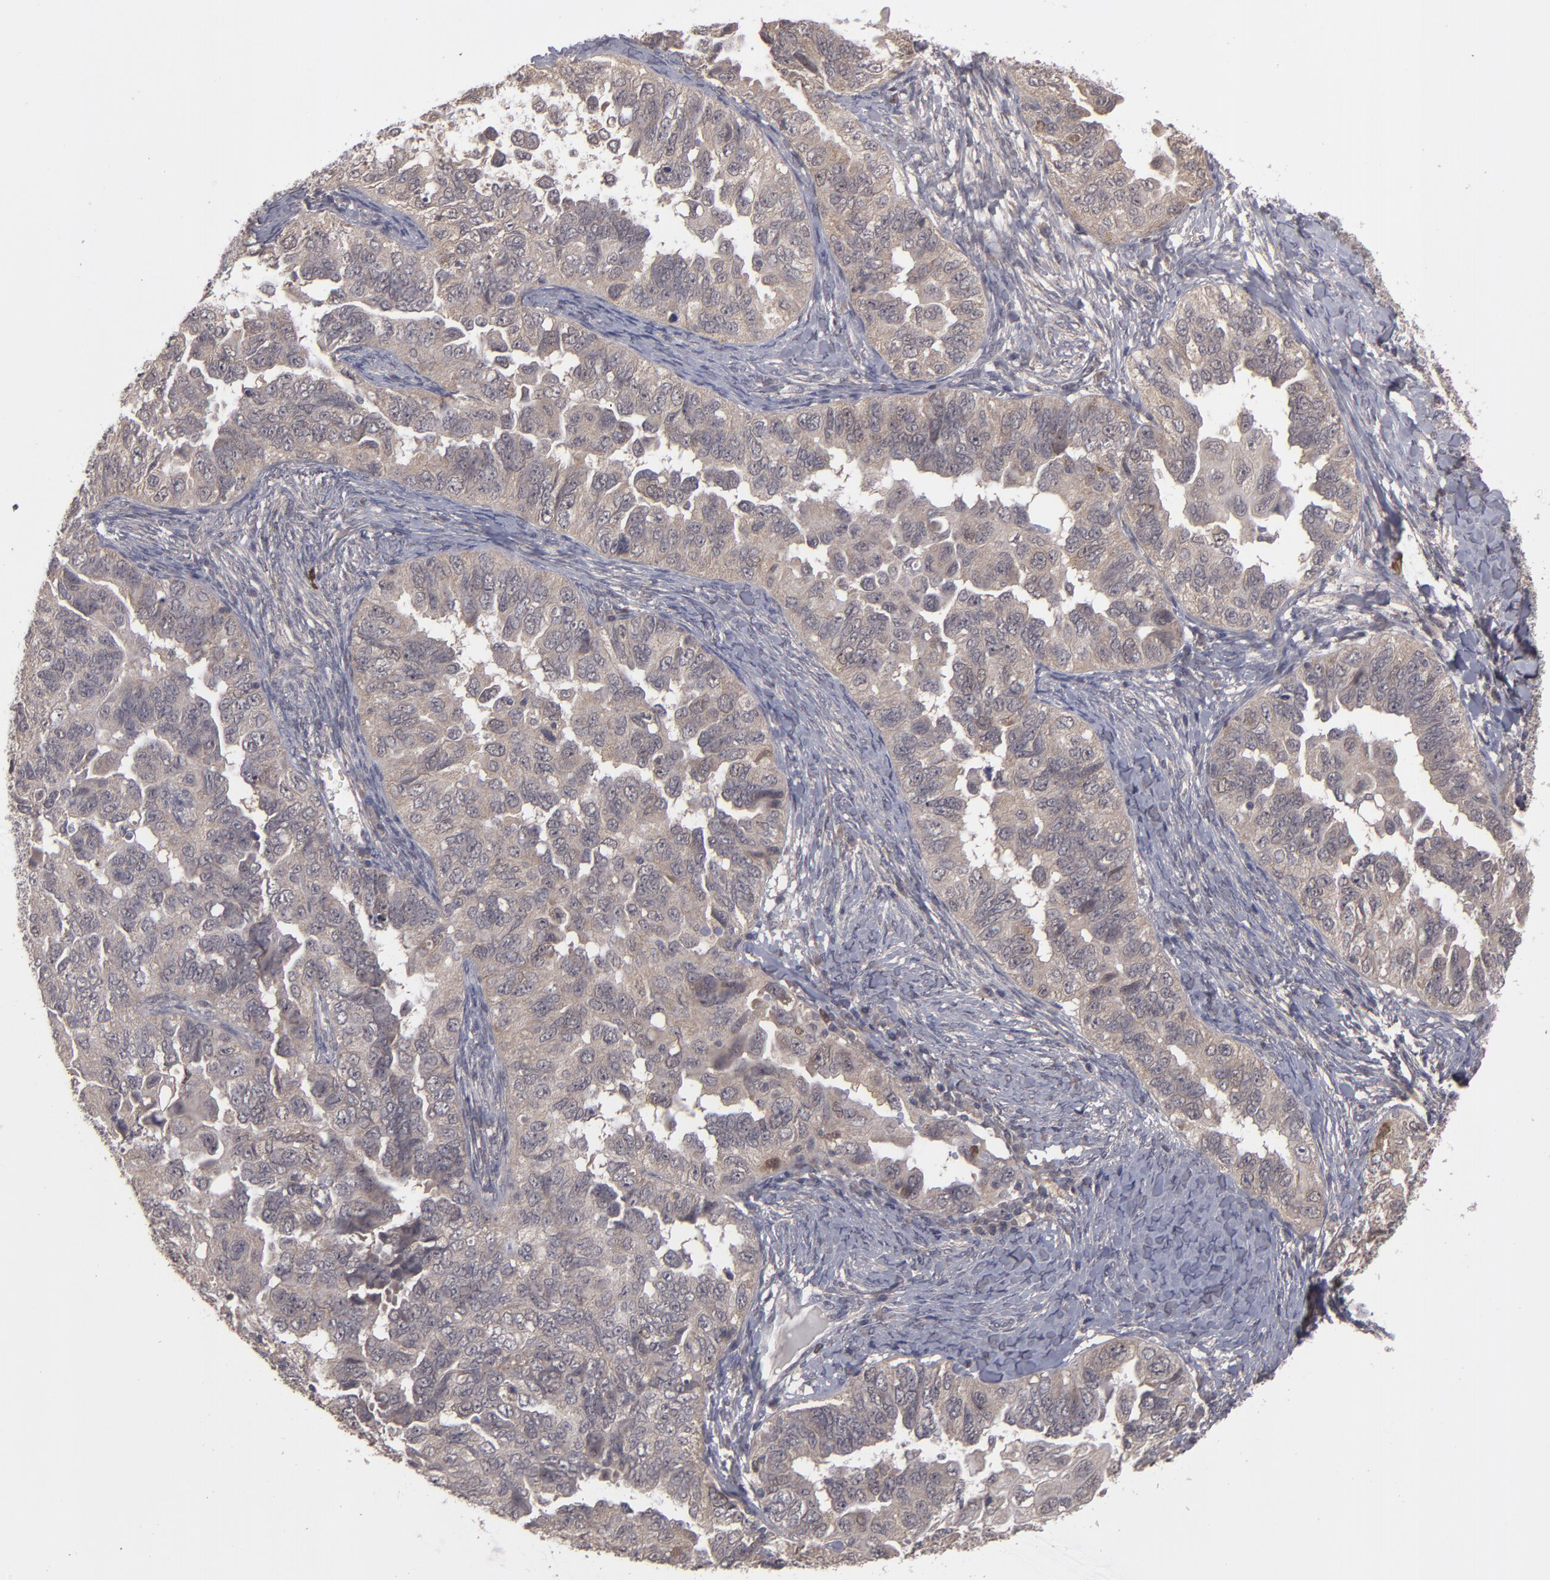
{"staining": {"intensity": "moderate", "quantity": ">75%", "location": "cytoplasmic/membranous"}, "tissue": "ovarian cancer", "cell_type": "Tumor cells", "image_type": "cancer", "snomed": [{"axis": "morphology", "description": "Cystadenocarcinoma, serous, NOS"}, {"axis": "topography", "description": "Ovary"}], "caption": "Brown immunohistochemical staining in human ovarian serous cystadenocarcinoma exhibits moderate cytoplasmic/membranous expression in approximately >75% of tumor cells.", "gene": "TYMS", "patient": {"sex": "female", "age": 82}}